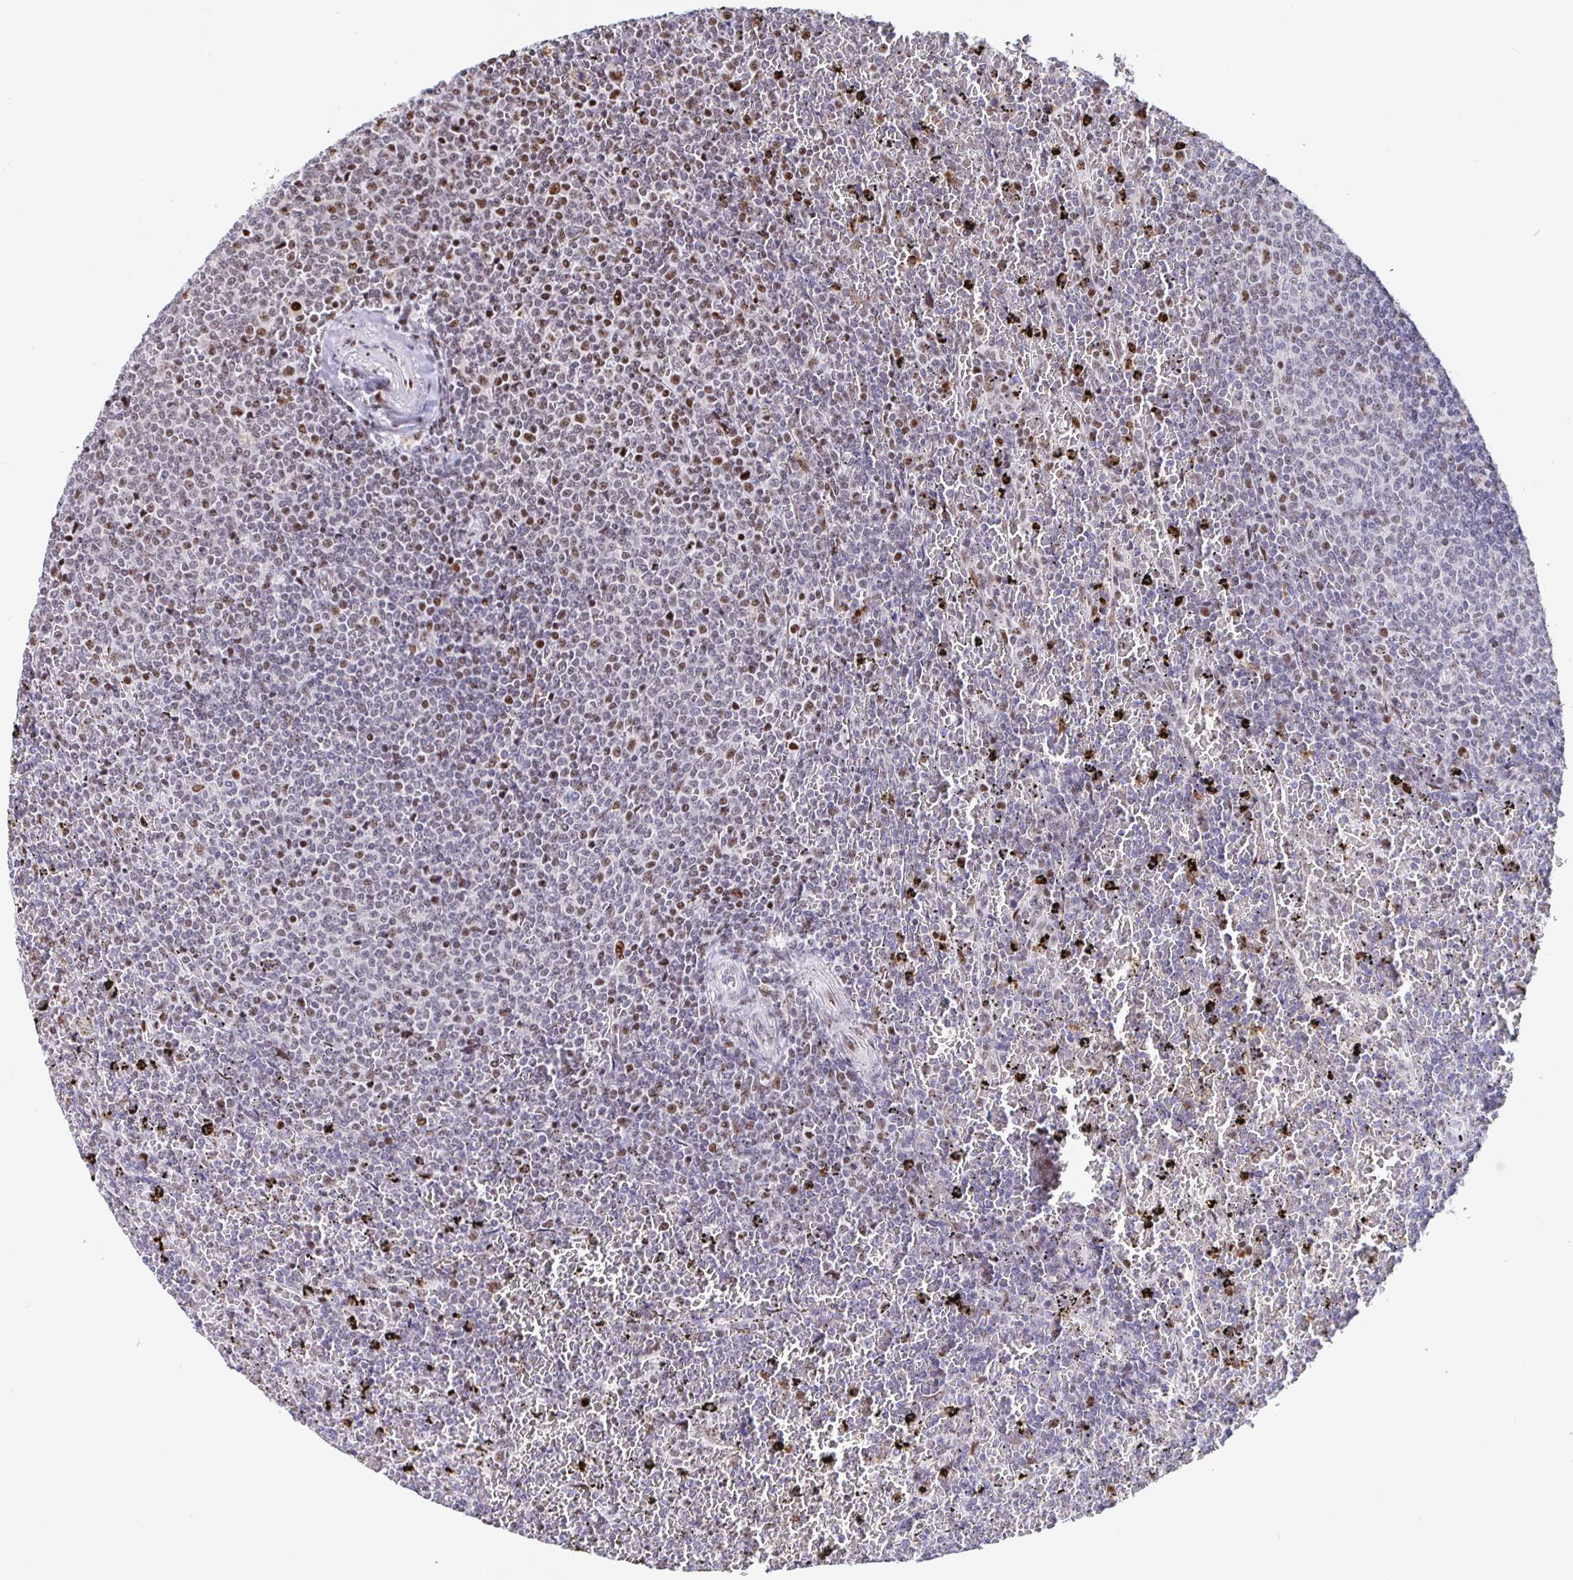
{"staining": {"intensity": "moderate", "quantity": "<25%", "location": "nuclear"}, "tissue": "lymphoma", "cell_type": "Tumor cells", "image_type": "cancer", "snomed": [{"axis": "morphology", "description": "Malignant lymphoma, non-Hodgkin's type, Low grade"}, {"axis": "topography", "description": "Spleen"}], "caption": "This is an image of immunohistochemistry (IHC) staining of lymphoma, which shows moderate staining in the nuclear of tumor cells.", "gene": "SETD5", "patient": {"sex": "female", "age": 77}}